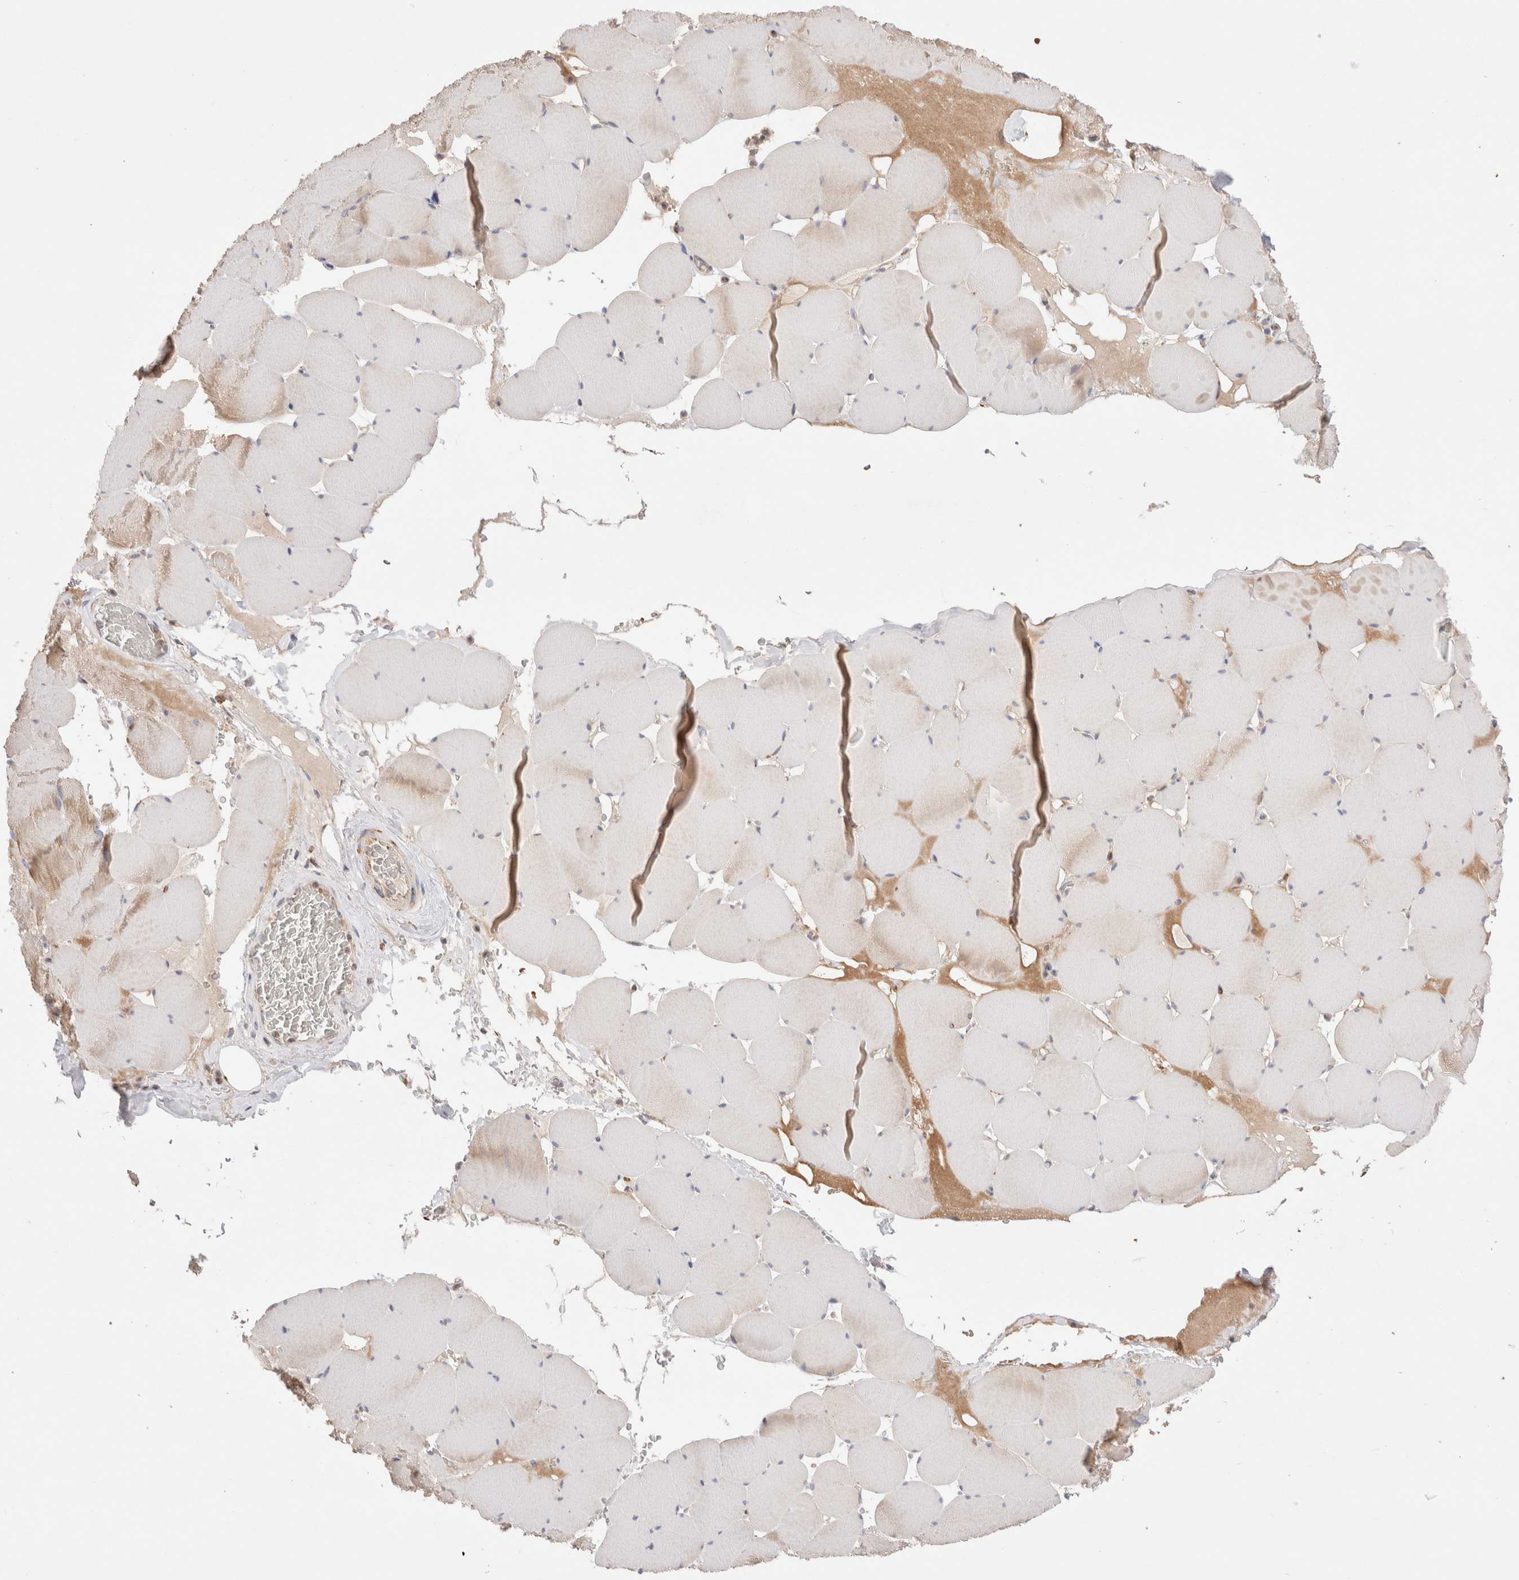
{"staining": {"intensity": "weak", "quantity": "25%-75%", "location": "cytoplasmic/membranous"}, "tissue": "skeletal muscle", "cell_type": "Myocytes", "image_type": "normal", "snomed": [{"axis": "morphology", "description": "Normal tissue, NOS"}, {"axis": "topography", "description": "Skeletal muscle"}], "caption": "Weak cytoplasmic/membranous expression for a protein is present in about 25%-75% of myocytes of normal skeletal muscle using IHC.", "gene": "TMPPE", "patient": {"sex": "male", "age": 62}}